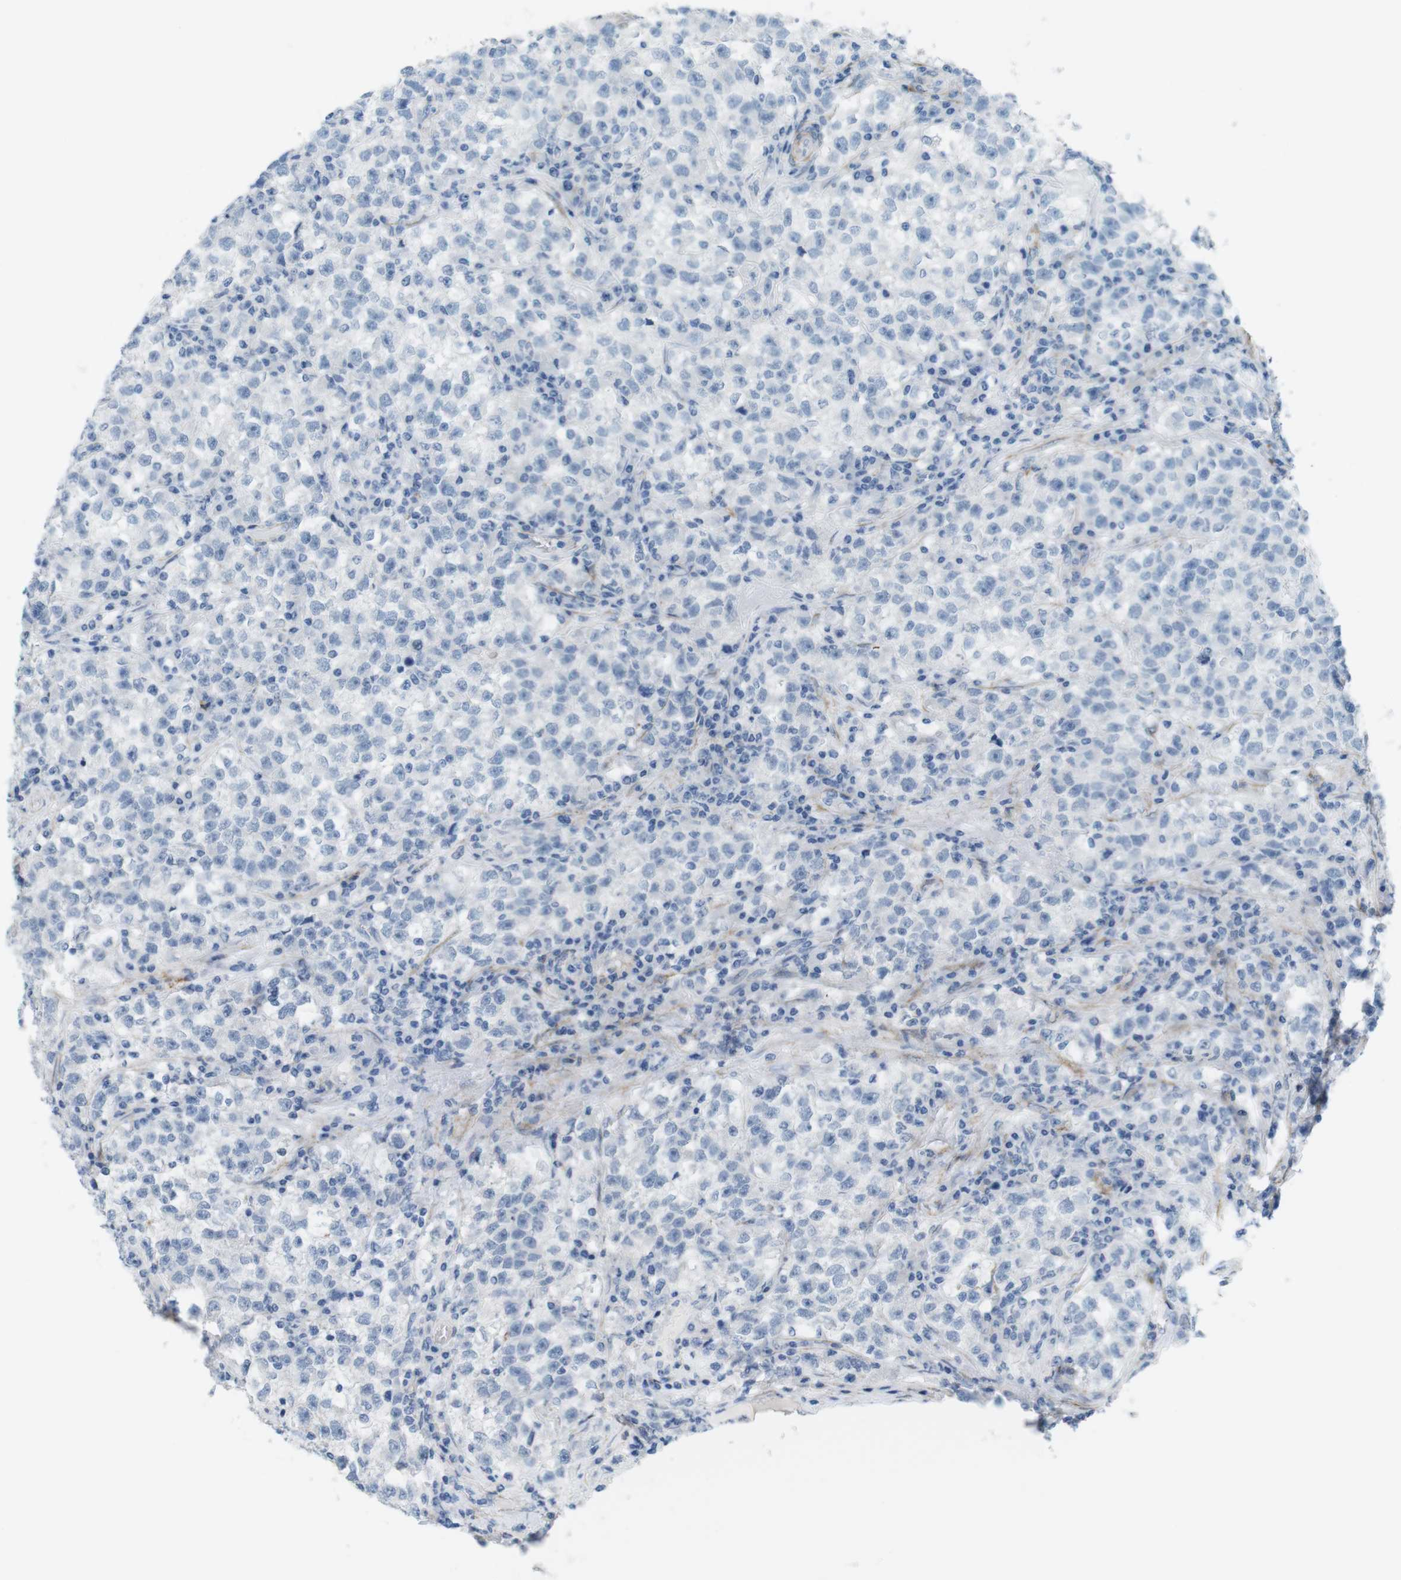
{"staining": {"intensity": "negative", "quantity": "none", "location": "none"}, "tissue": "testis cancer", "cell_type": "Tumor cells", "image_type": "cancer", "snomed": [{"axis": "morphology", "description": "Seminoma, NOS"}, {"axis": "topography", "description": "Testis"}], "caption": "IHC image of neoplastic tissue: human testis seminoma stained with DAB (3,3'-diaminobenzidine) displays no significant protein staining in tumor cells.", "gene": "MYH9", "patient": {"sex": "male", "age": 22}}